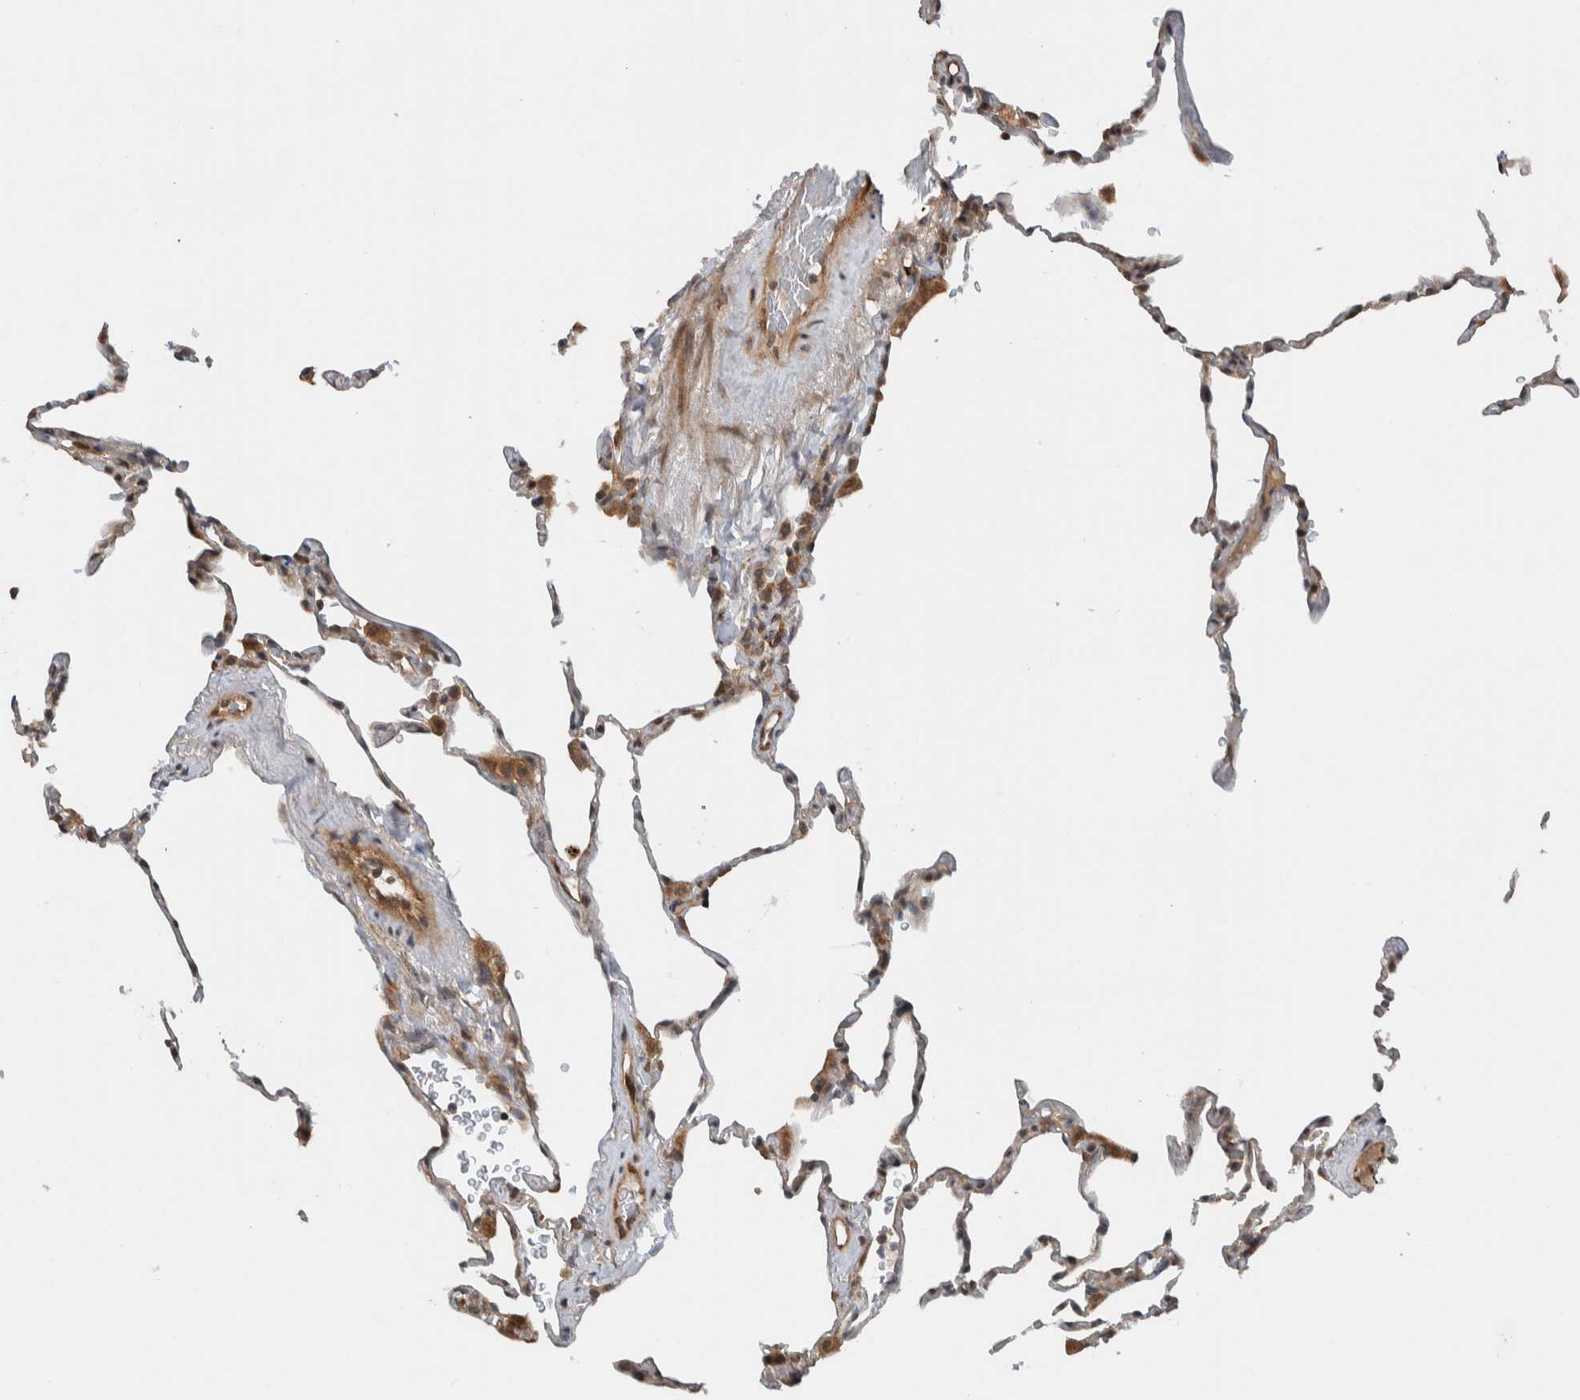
{"staining": {"intensity": "weak", "quantity": "25%-75%", "location": "cytoplasmic/membranous"}, "tissue": "lung", "cell_type": "Alveolar cells", "image_type": "normal", "snomed": [{"axis": "morphology", "description": "Normal tissue, NOS"}, {"axis": "topography", "description": "Lung"}], "caption": "The micrograph exhibits a brown stain indicating the presence of a protein in the cytoplasmic/membranous of alveolar cells in lung. The staining was performed using DAB (3,3'-diaminobenzidine), with brown indicating positive protein expression. Nuclei are stained blue with hematoxylin.", "gene": "KLHL6", "patient": {"sex": "male", "age": 59}}